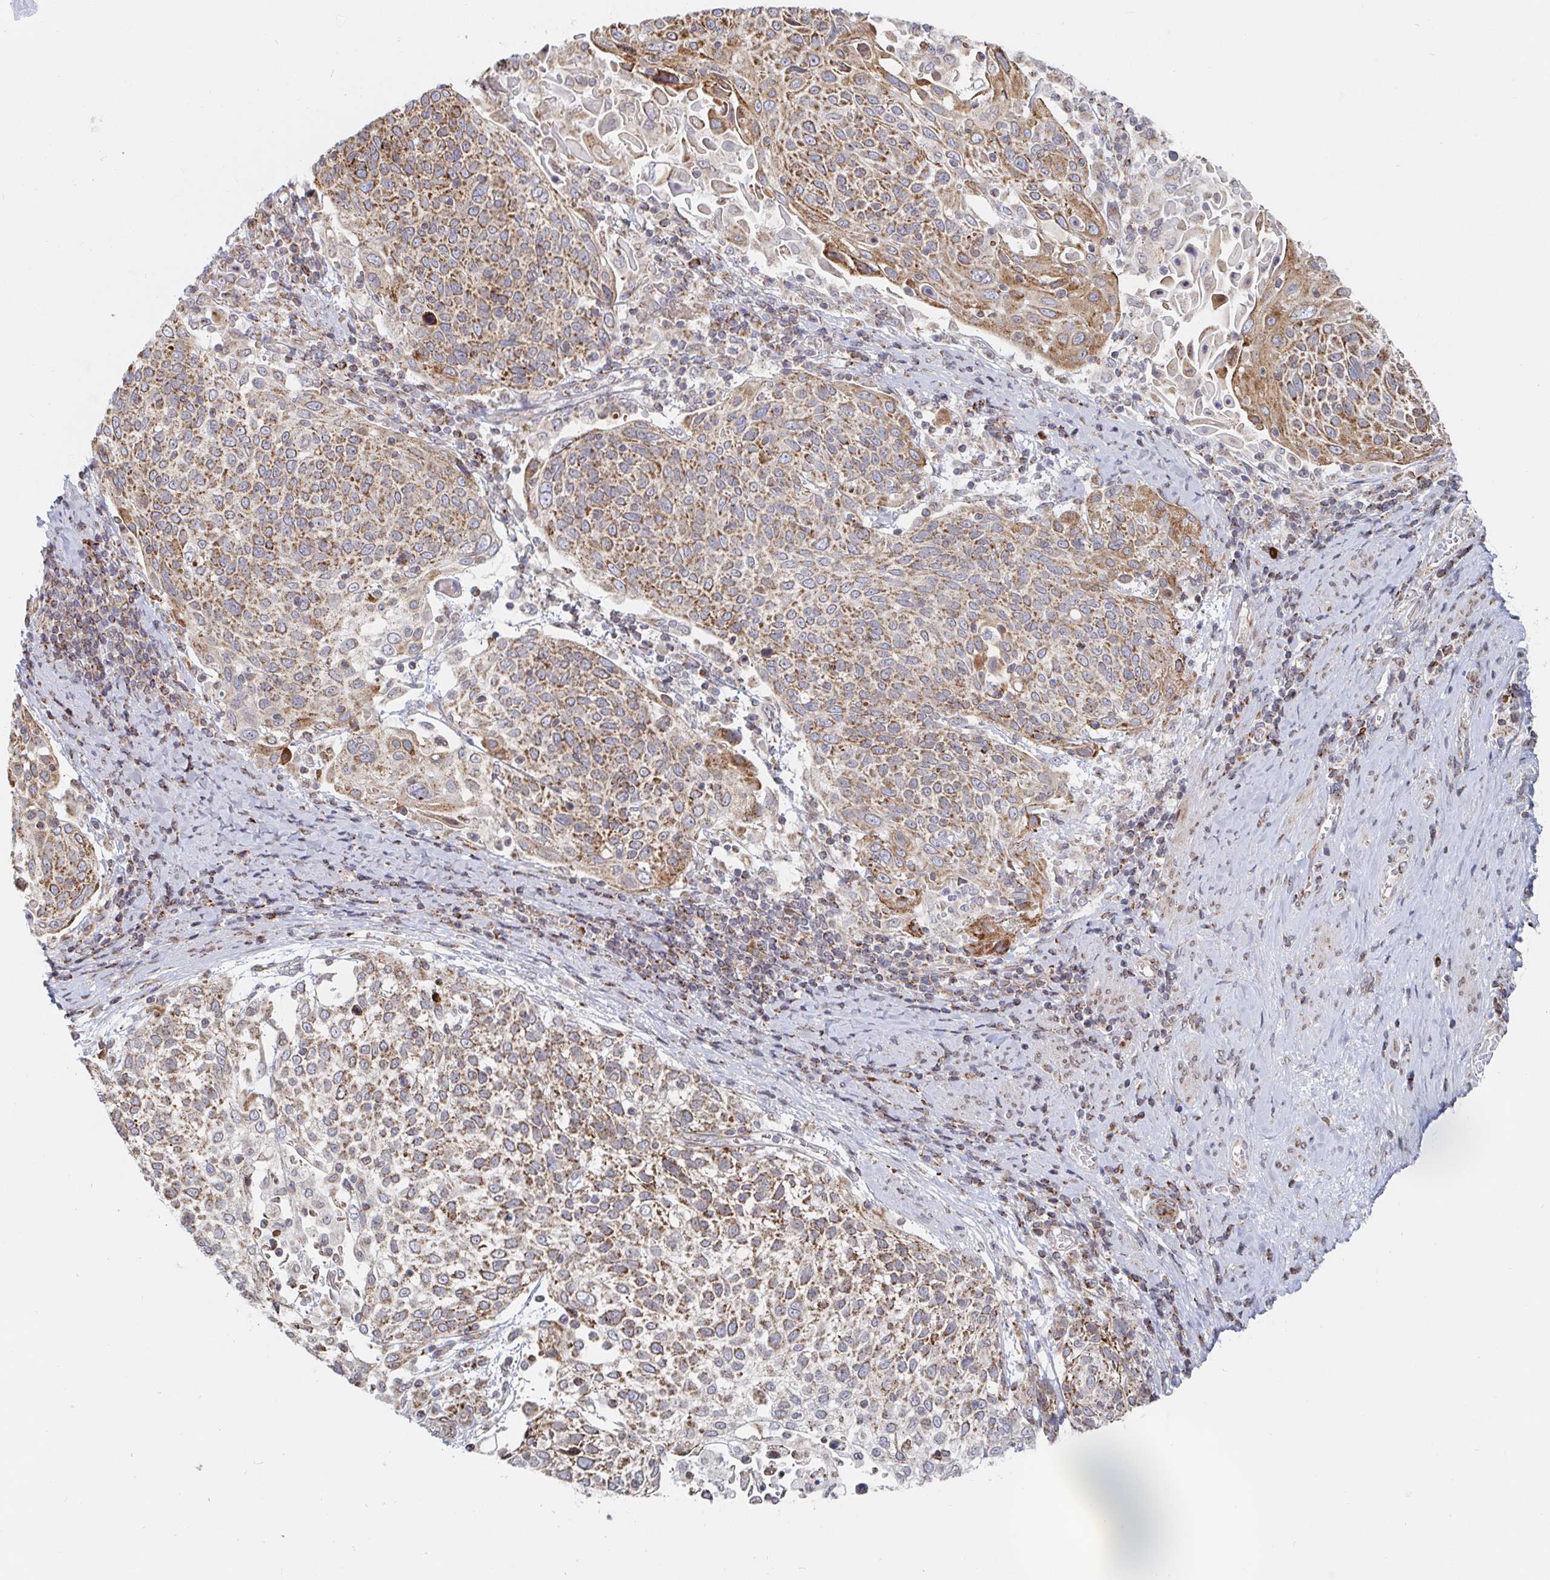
{"staining": {"intensity": "moderate", "quantity": ">75%", "location": "cytoplasmic/membranous"}, "tissue": "cervical cancer", "cell_type": "Tumor cells", "image_type": "cancer", "snomed": [{"axis": "morphology", "description": "Squamous cell carcinoma, NOS"}, {"axis": "topography", "description": "Cervix"}], "caption": "This is an image of IHC staining of squamous cell carcinoma (cervical), which shows moderate expression in the cytoplasmic/membranous of tumor cells.", "gene": "STARD8", "patient": {"sex": "female", "age": 61}}